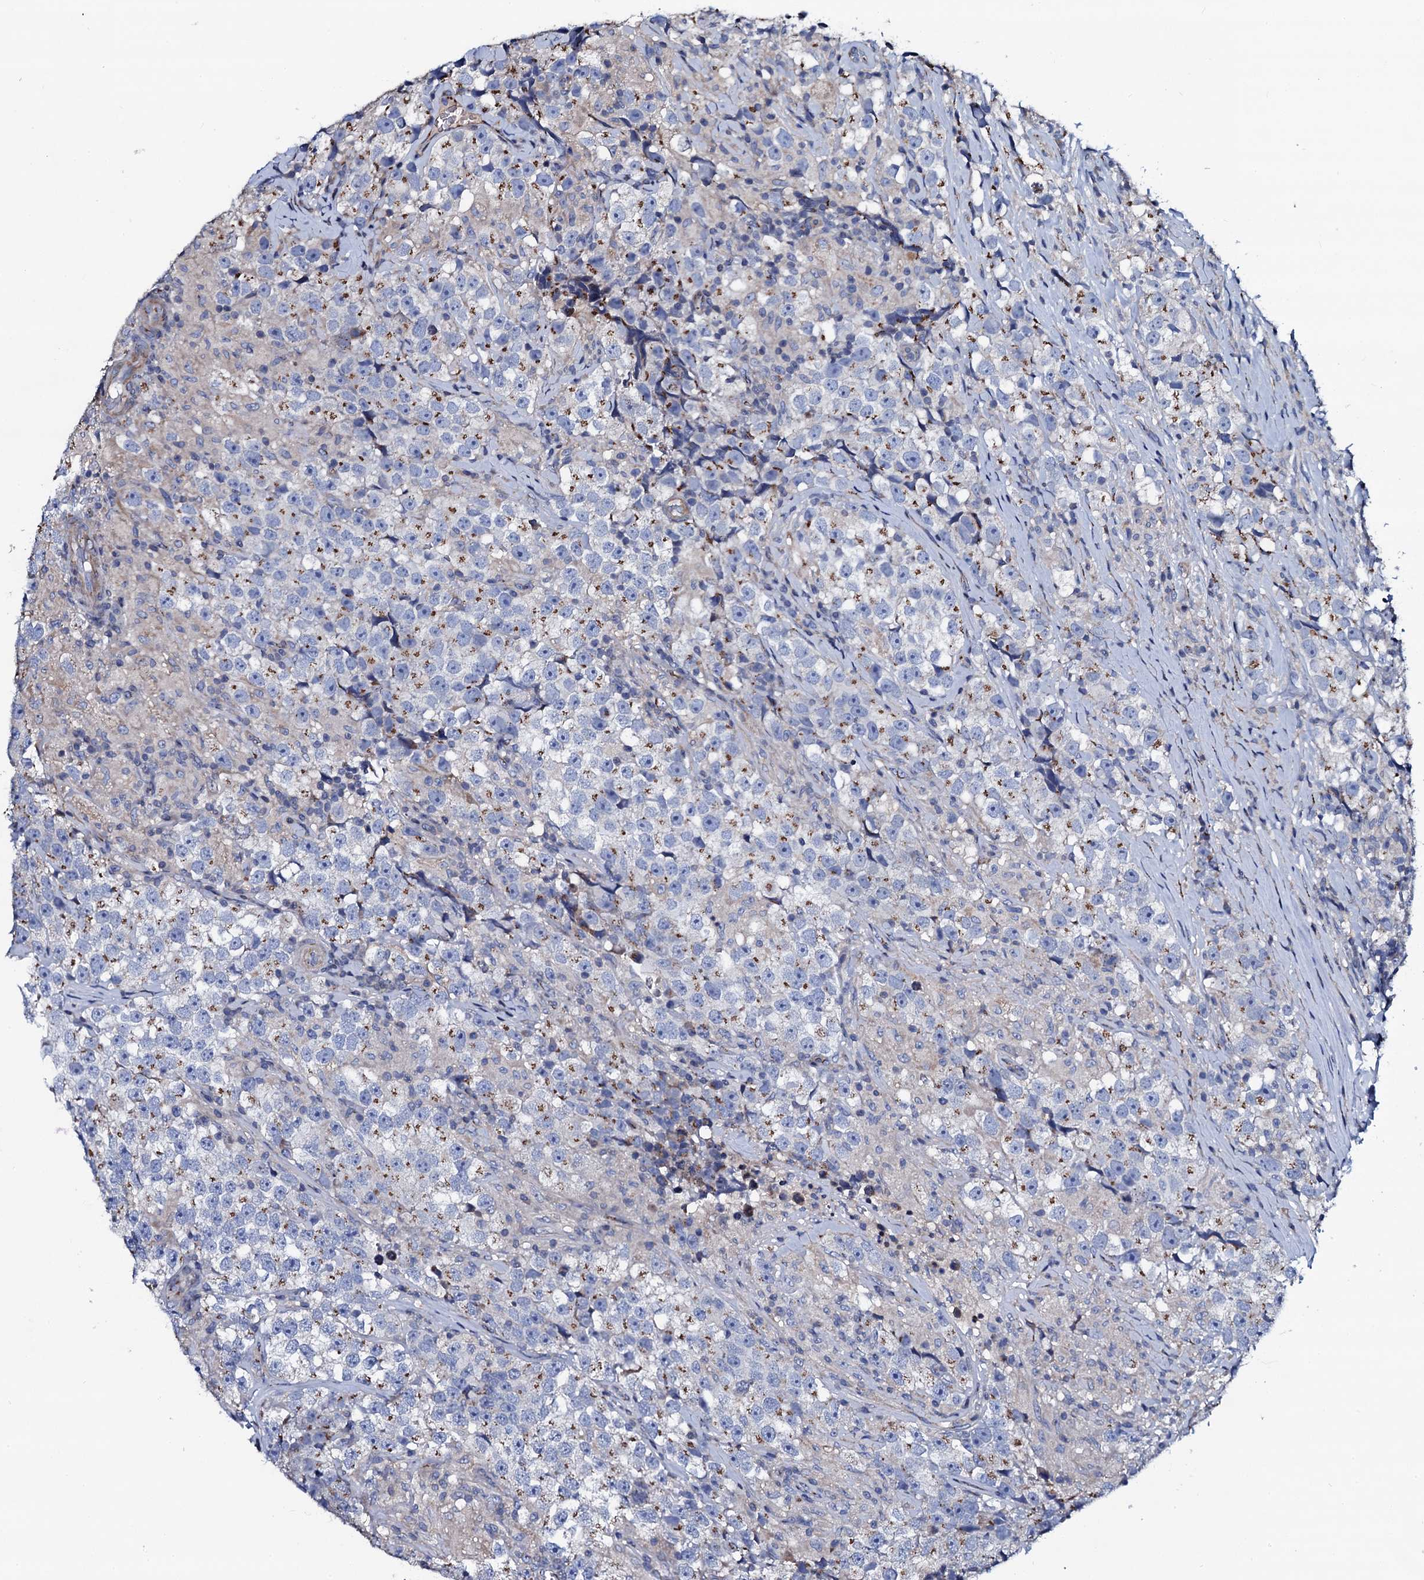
{"staining": {"intensity": "moderate", "quantity": "<25%", "location": "cytoplasmic/membranous"}, "tissue": "testis cancer", "cell_type": "Tumor cells", "image_type": "cancer", "snomed": [{"axis": "morphology", "description": "Seminoma, NOS"}, {"axis": "topography", "description": "Testis"}], "caption": "High-magnification brightfield microscopy of seminoma (testis) stained with DAB (brown) and counterstained with hematoxylin (blue). tumor cells exhibit moderate cytoplasmic/membranous positivity is present in about<25% of cells.", "gene": "PLET1", "patient": {"sex": "male", "age": 46}}